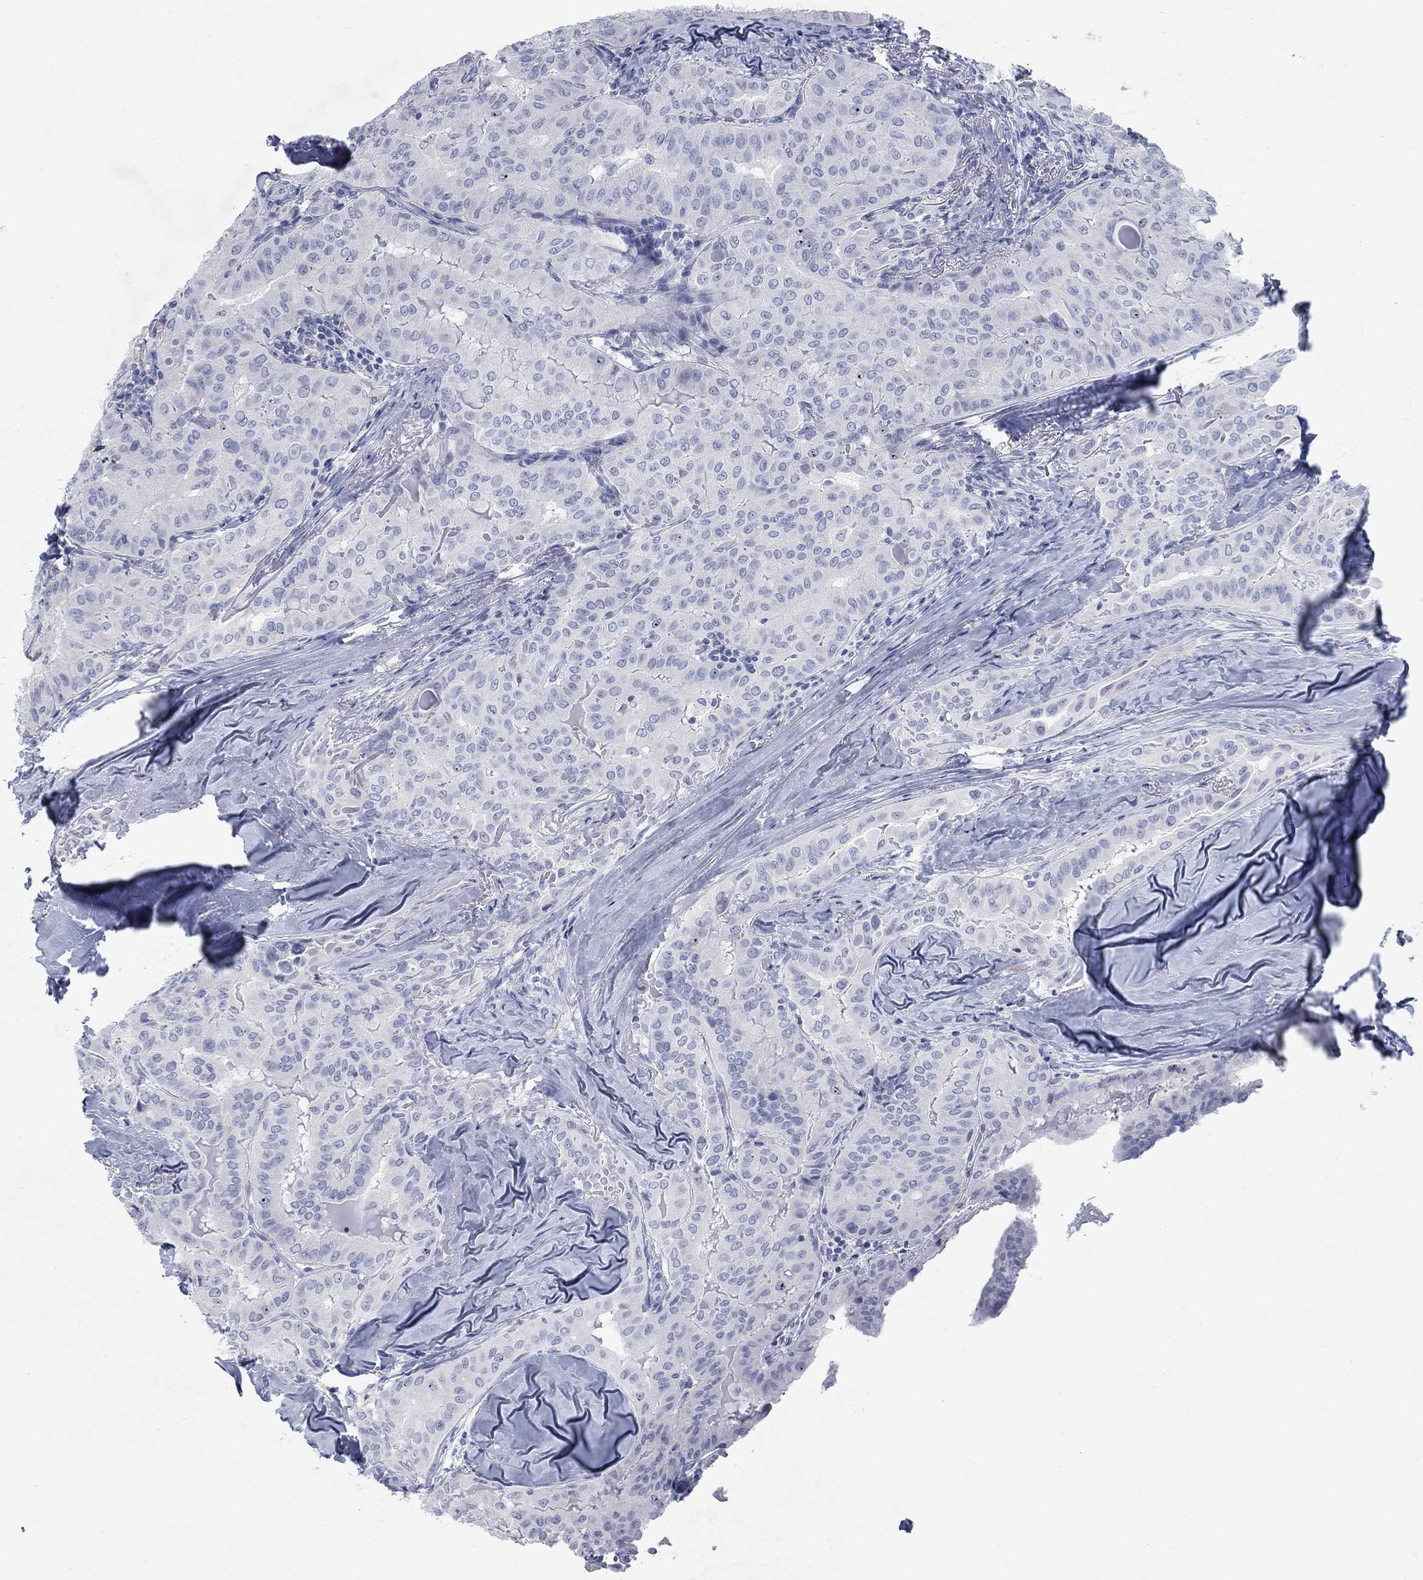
{"staining": {"intensity": "negative", "quantity": "none", "location": "none"}, "tissue": "thyroid cancer", "cell_type": "Tumor cells", "image_type": "cancer", "snomed": [{"axis": "morphology", "description": "Papillary adenocarcinoma, NOS"}, {"axis": "topography", "description": "Thyroid gland"}], "caption": "Protein analysis of thyroid papillary adenocarcinoma shows no significant staining in tumor cells. (DAB (3,3'-diaminobenzidine) immunohistochemistry (IHC), high magnification).", "gene": "RFTN2", "patient": {"sex": "female", "age": 68}}